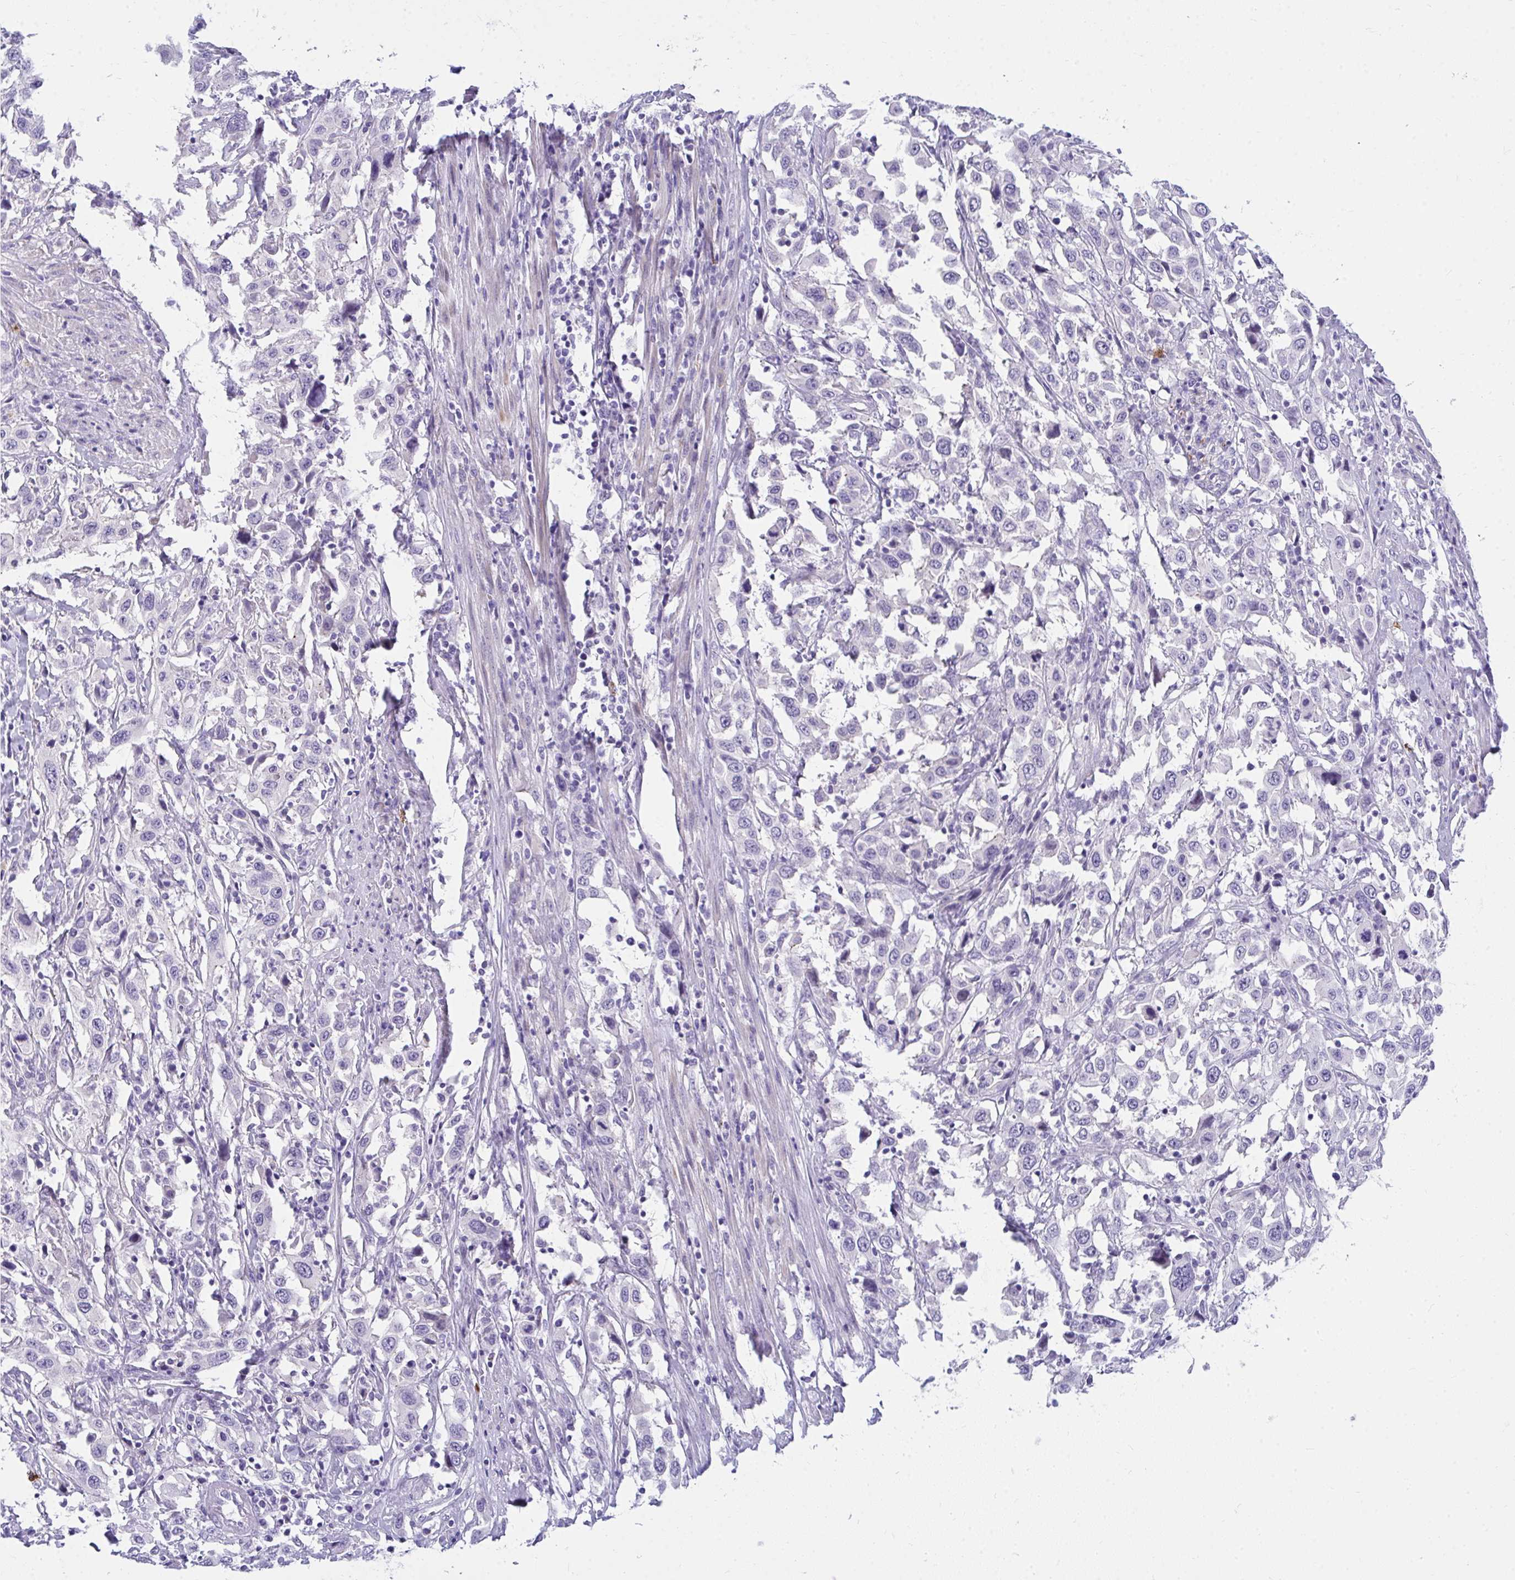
{"staining": {"intensity": "negative", "quantity": "none", "location": "none"}, "tissue": "urothelial cancer", "cell_type": "Tumor cells", "image_type": "cancer", "snomed": [{"axis": "morphology", "description": "Urothelial carcinoma, High grade"}, {"axis": "topography", "description": "Urinary bladder"}], "caption": "Immunohistochemistry (IHC) photomicrograph of urothelial cancer stained for a protein (brown), which displays no staining in tumor cells. The staining is performed using DAB brown chromogen with nuclei counter-stained in using hematoxylin.", "gene": "TSBP1", "patient": {"sex": "male", "age": 61}}